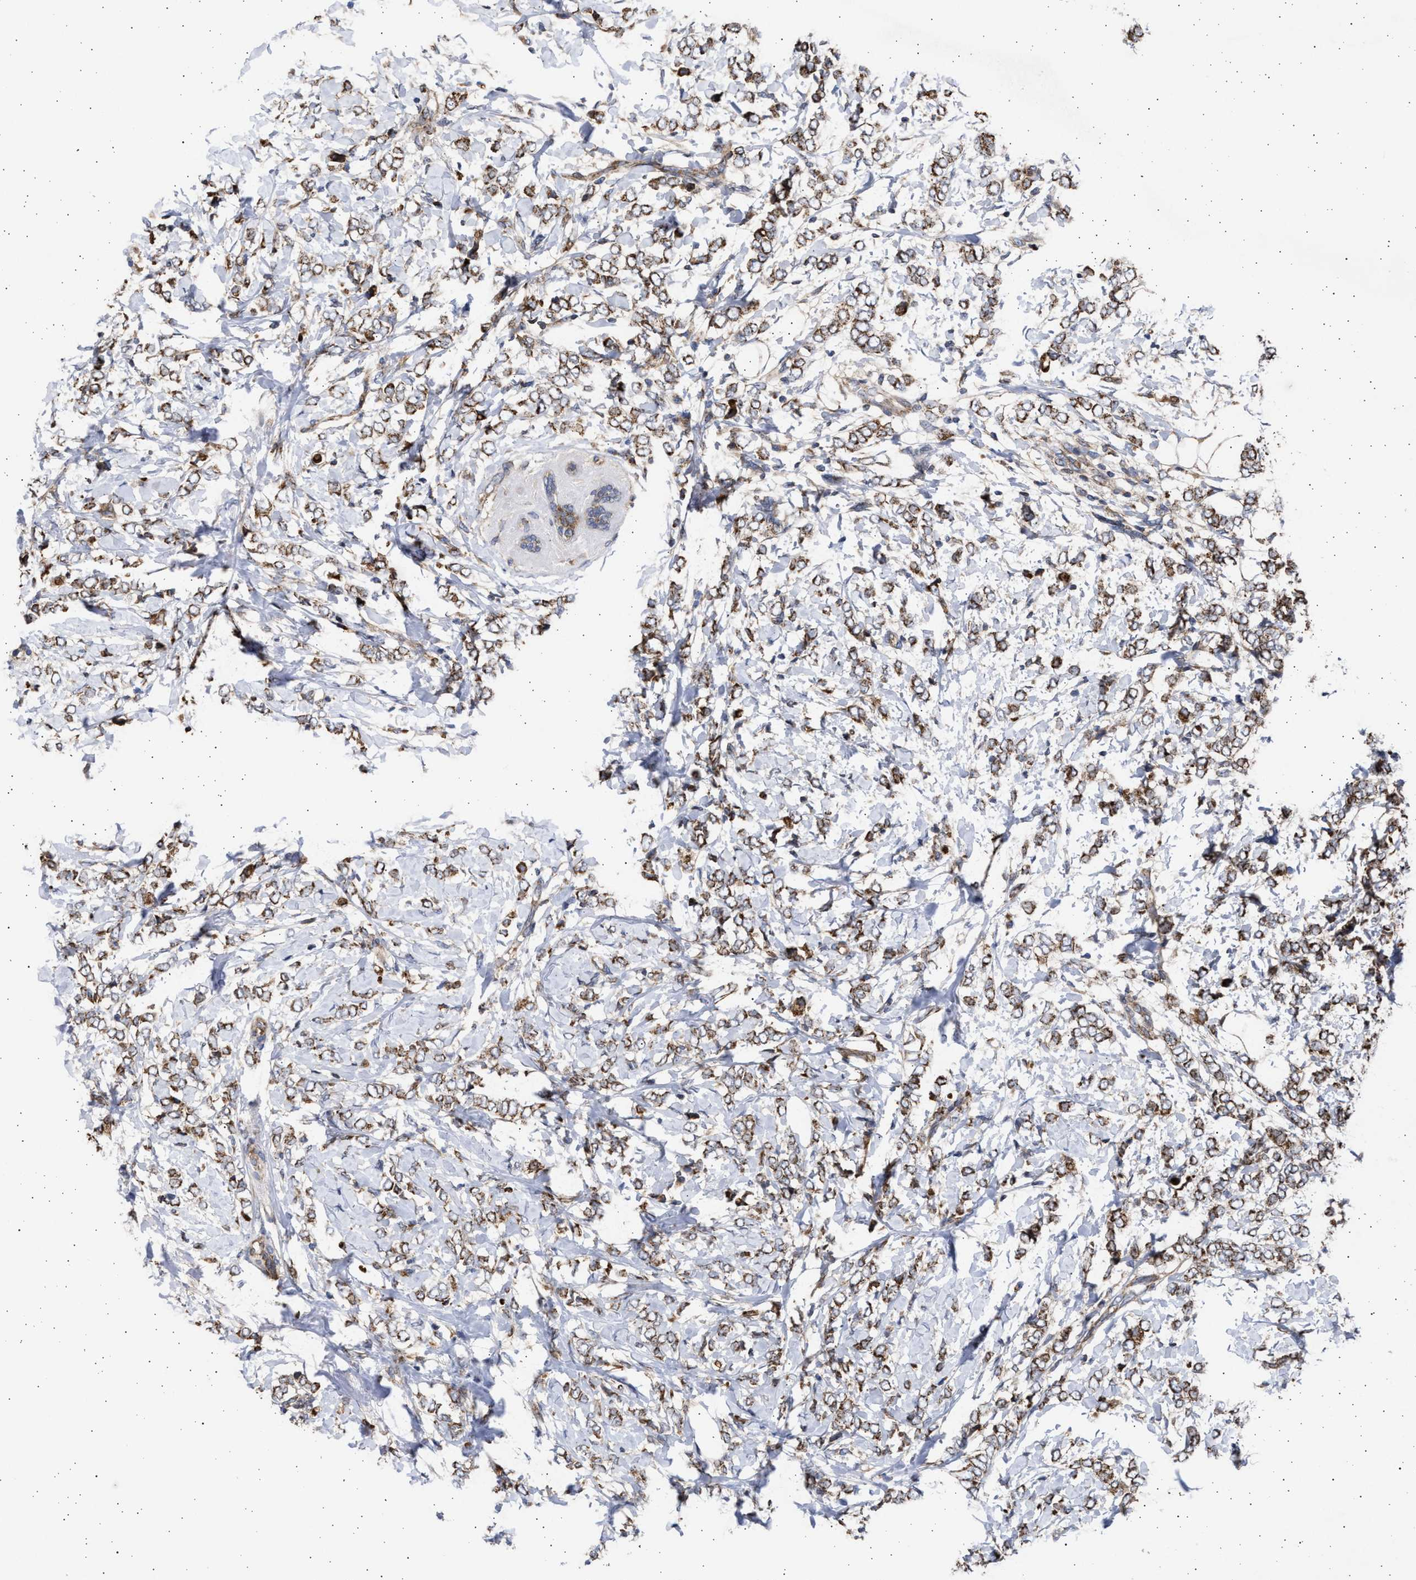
{"staining": {"intensity": "strong", "quantity": ">75%", "location": "cytoplasmic/membranous"}, "tissue": "breast cancer", "cell_type": "Tumor cells", "image_type": "cancer", "snomed": [{"axis": "morphology", "description": "Normal tissue, NOS"}, {"axis": "morphology", "description": "Lobular carcinoma"}, {"axis": "topography", "description": "Breast"}], "caption": "Human breast cancer stained for a protein (brown) demonstrates strong cytoplasmic/membranous positive expression in about >75% of tumor cells.", "gene": "TTC19", "patient": {"sex": "female", "age": 47}}